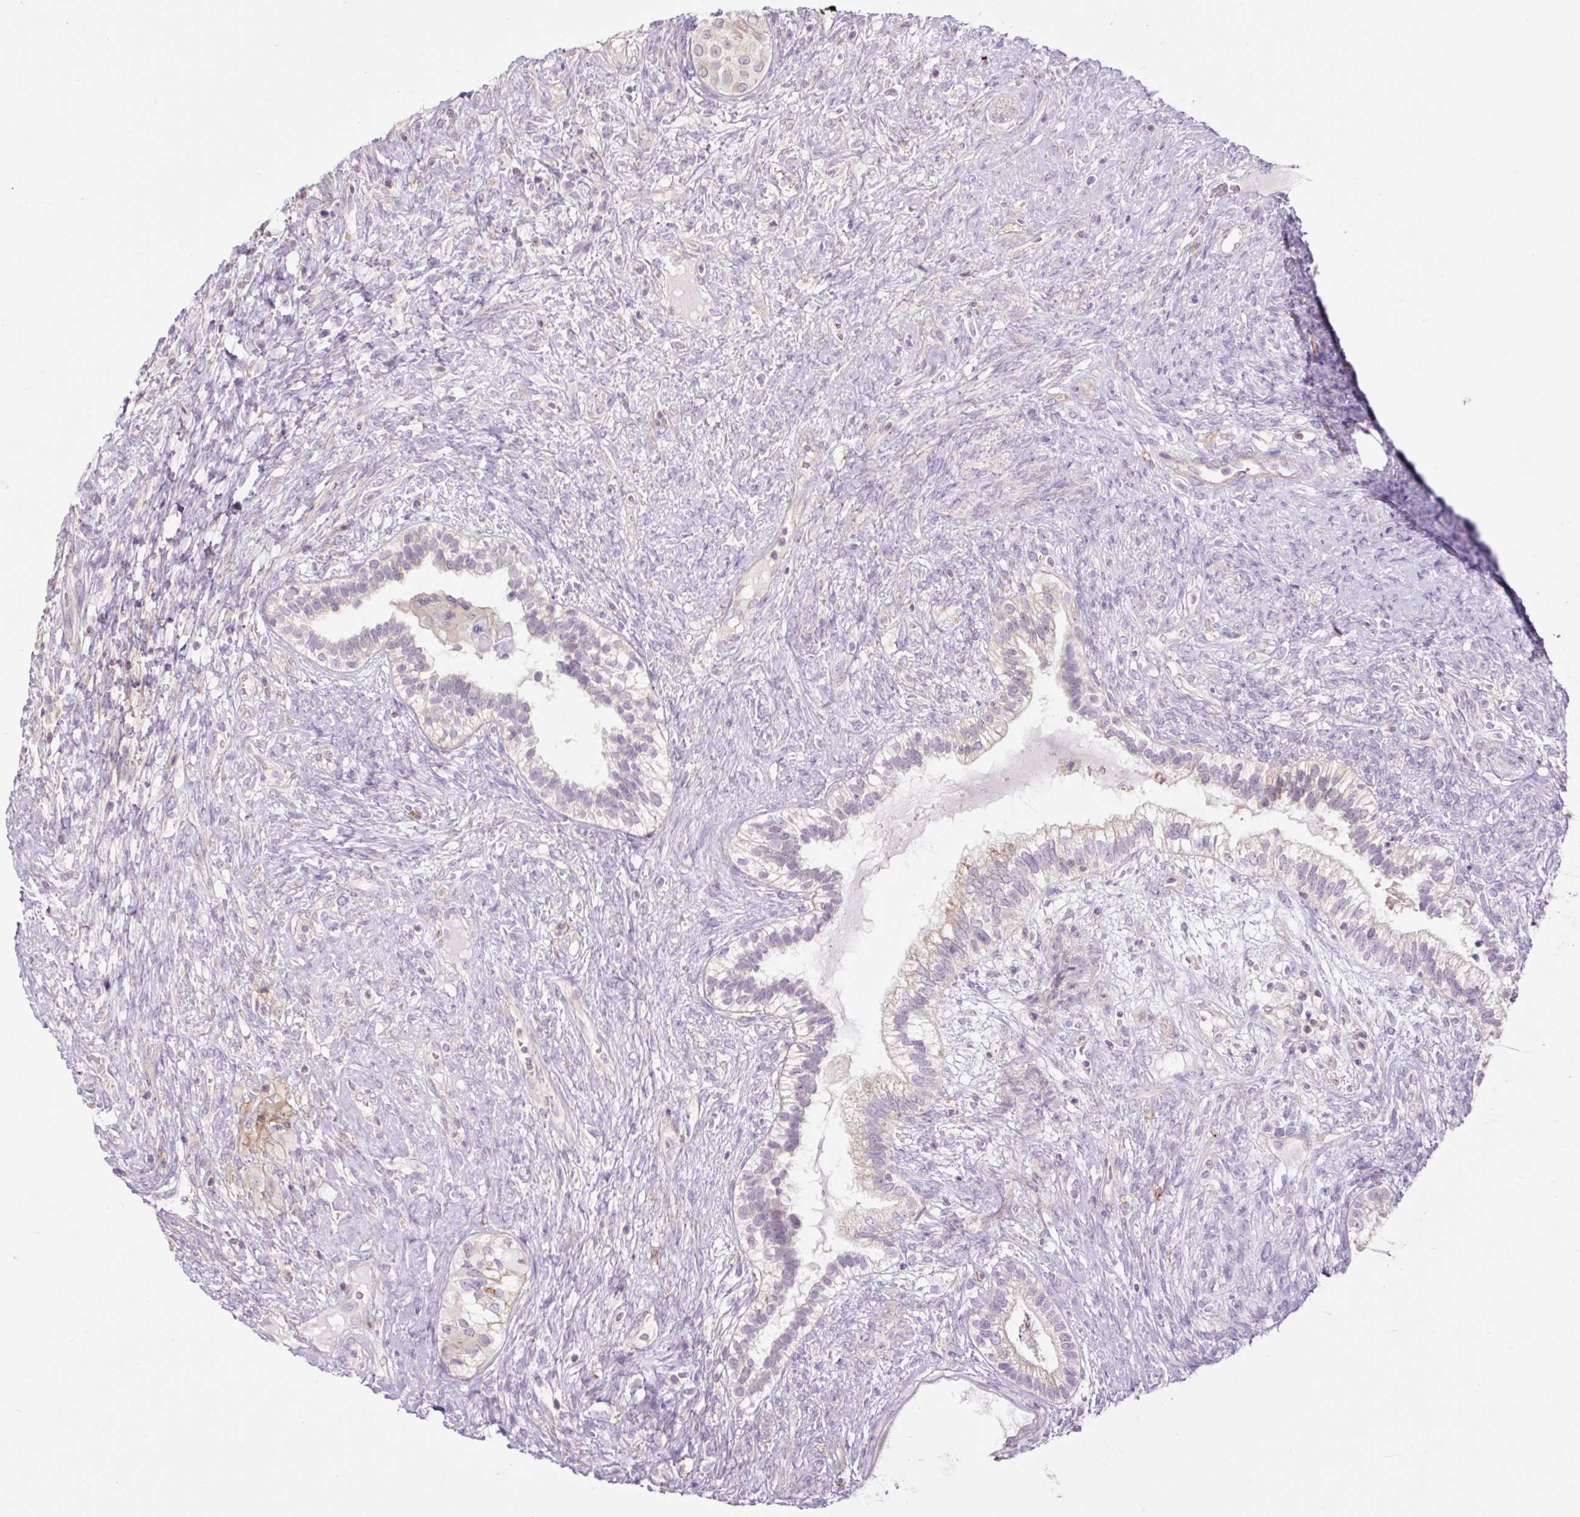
{"staining": {"intensity": "negative", "quantity": "none", "location": "none"}, "tissue": "testis cancer", "cell_type": "Tumor cells", "image_type": "cancer", "snomed": [{"axis": "morphology", "description": "Seminoma, NOS"}, {"axis": "morphology", "description": "Carcinoma, Embryonal, NOS"}, {"axis": "topography", "description": "Testis"}], "caption": "The immunohistochemistry (IHC) photomicrograph has no significant staining in tumor cells of testis seminoma tissue.", "gene": "GRID2", "patient": {"sex": "male", "age": 41}}